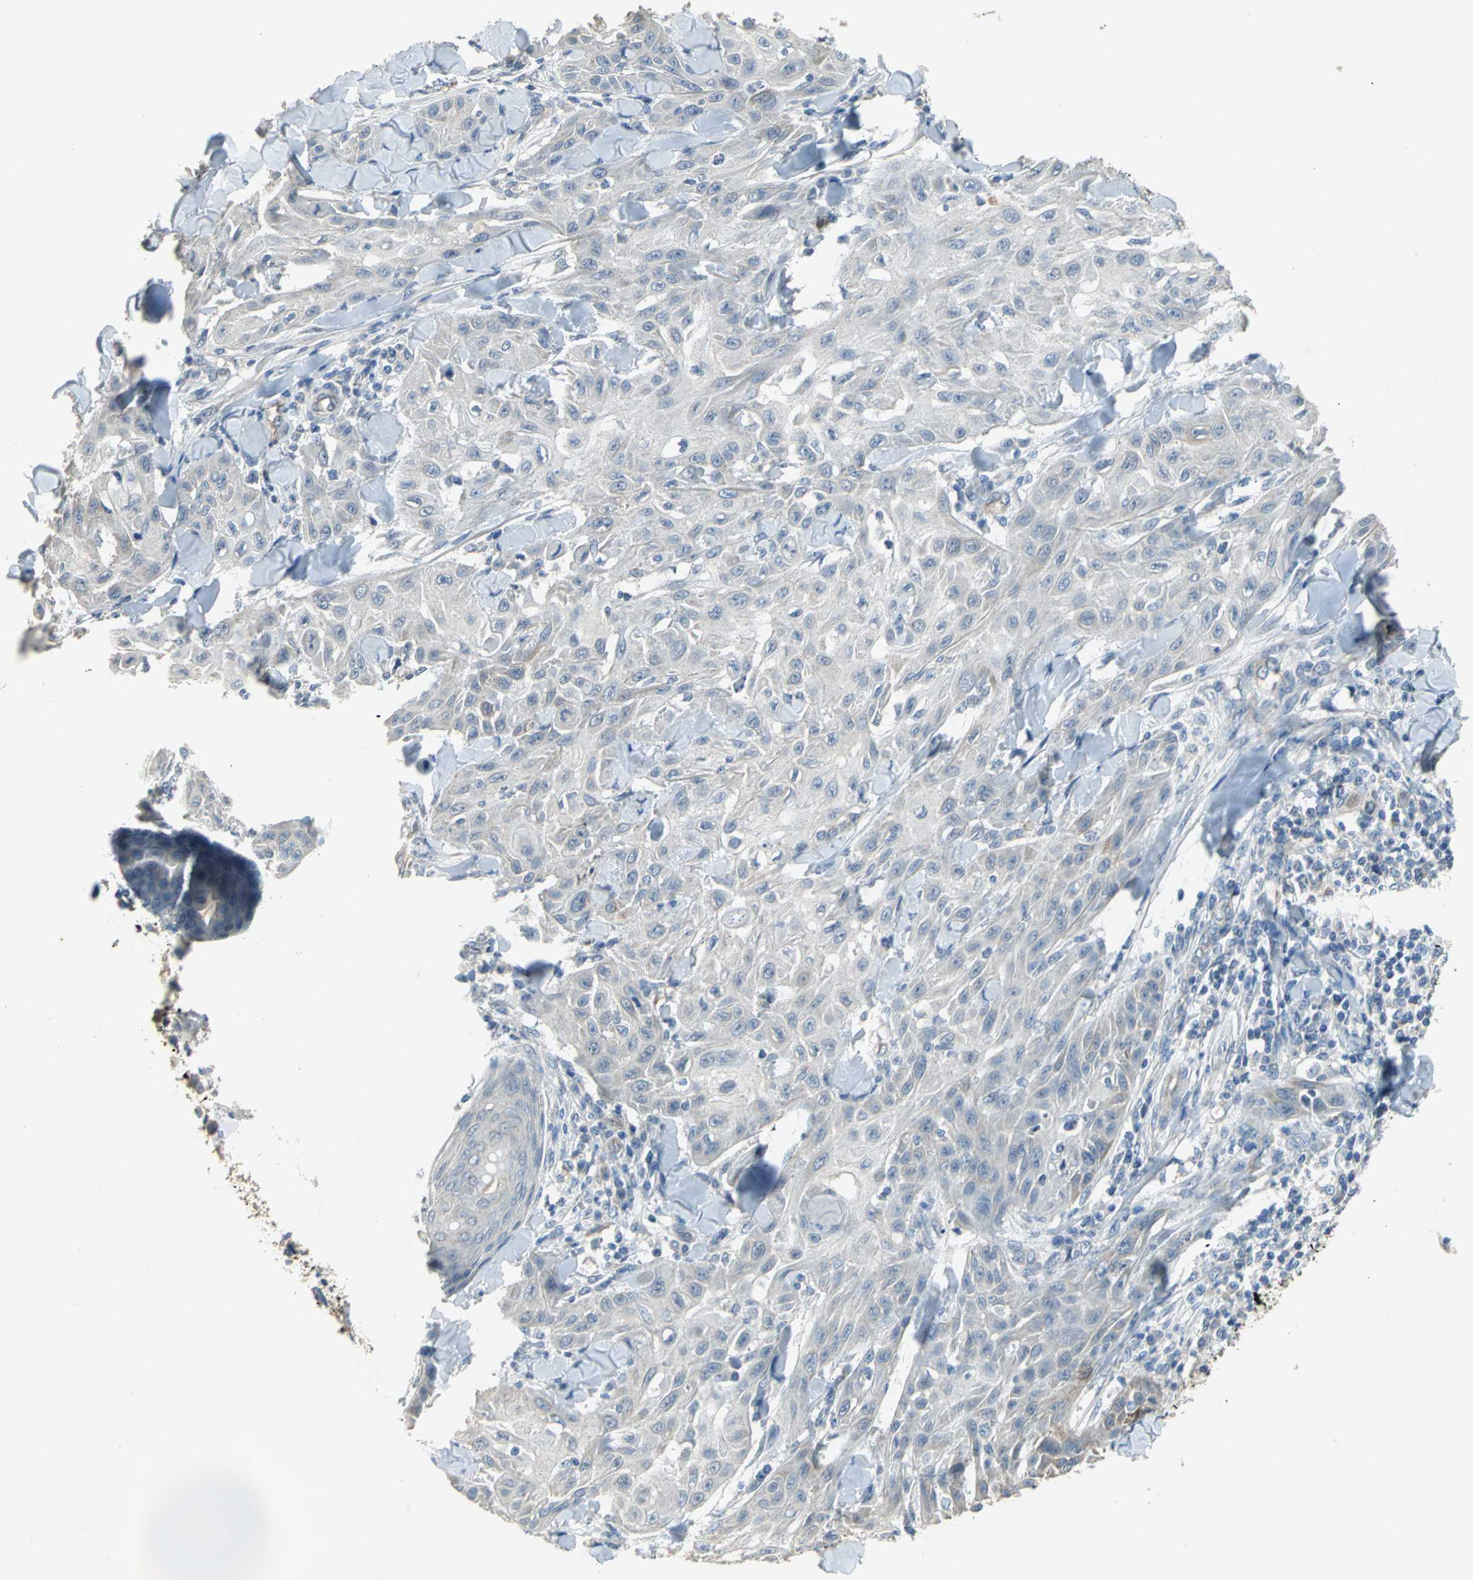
{"staining": {"intensity": "negative", "quantity": "none", "location": "none"}, "tissue": "skin cancer", "cell_type": "Tumor cells", "image_type": "cancer", "snomed": [{"axis": "morphology", "description": "Squamous cell carcinoma, NOS"}, {"axis": "topography", "description": "Skin"}], "caption": "Skin cancer (squamous cell carcinoma) was stained to show a protein in brown. There is no significant expression in tumor cells. (Immunohistochemistry (ihc), brightfield microscopy, high magnification).", "gene": "HTR1F", "patient": {"sex": "male", "age": 24}}